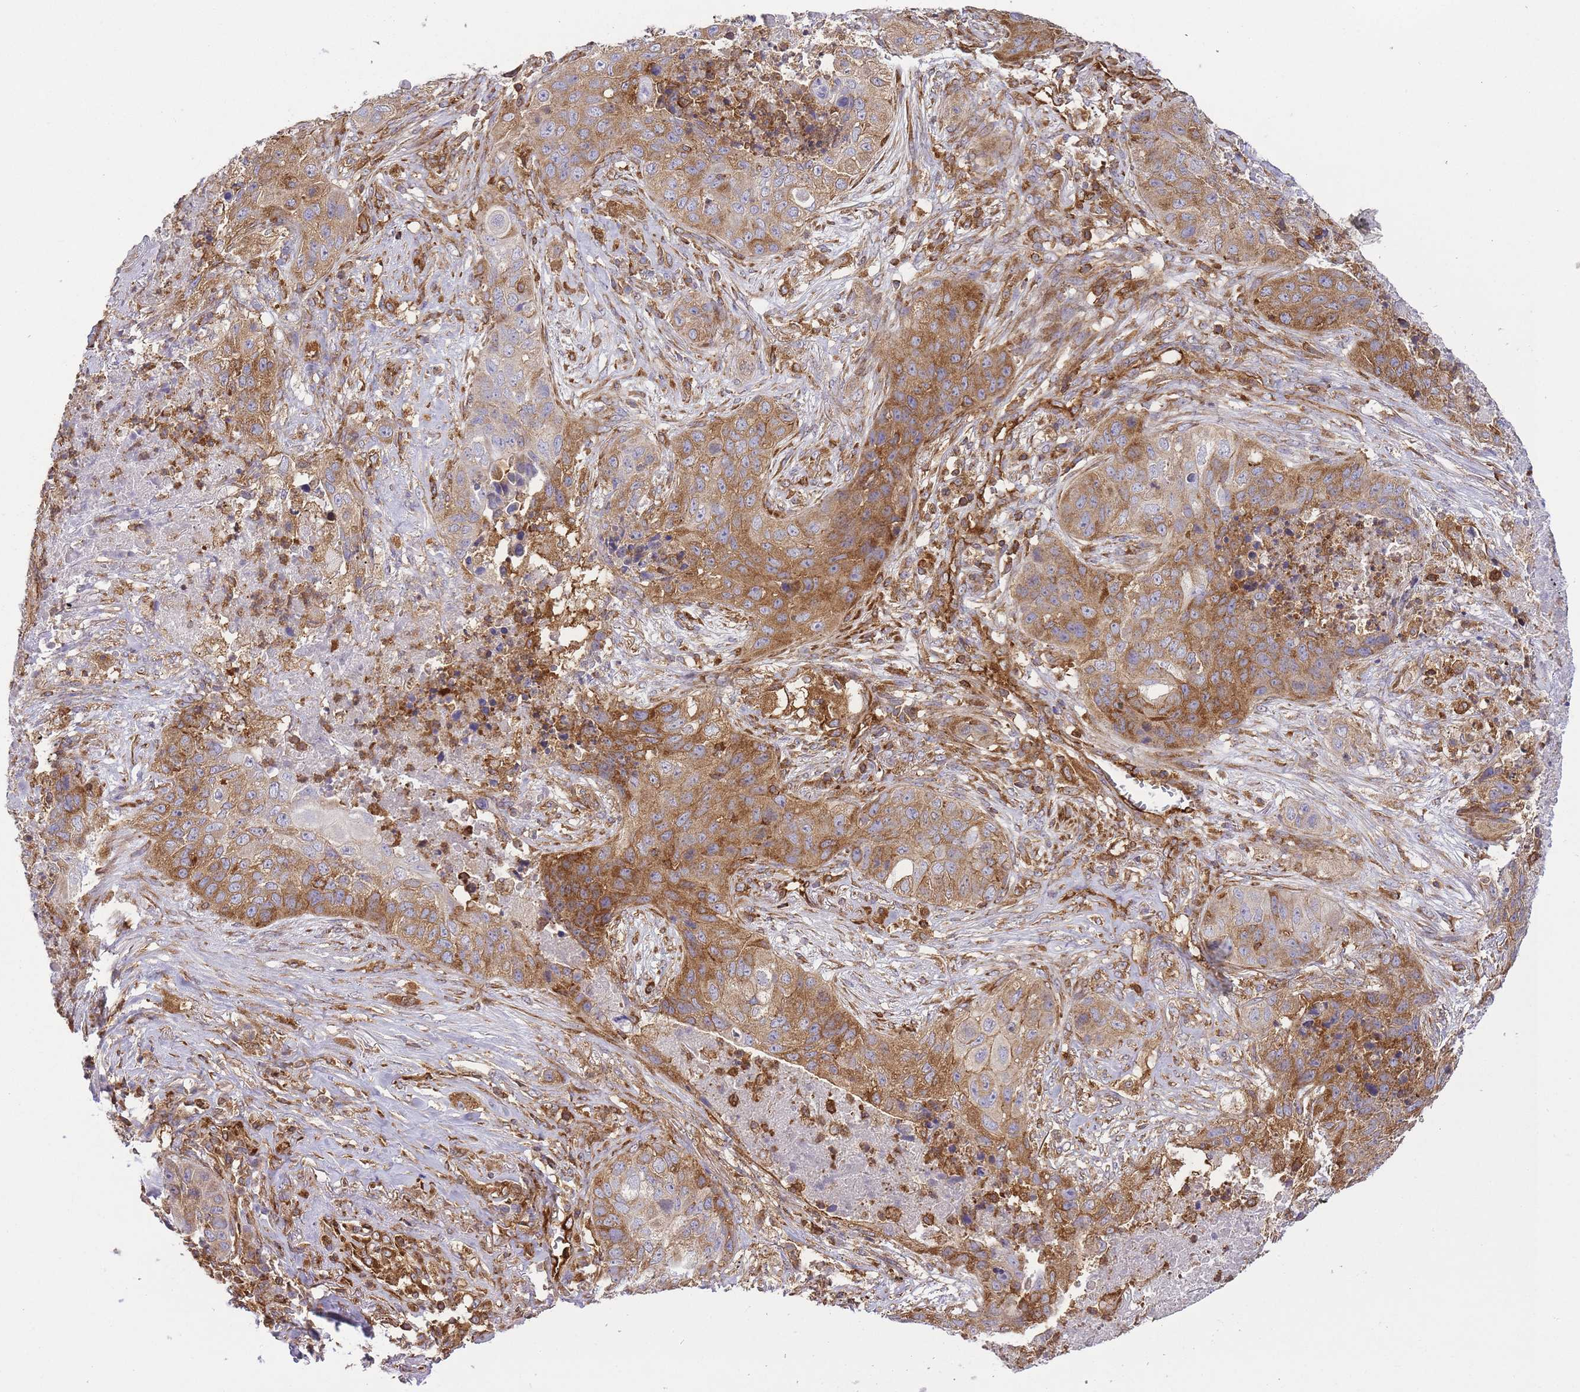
{"staining": {"intensity": "moderate", "quantity": ">75%", "location": "cytoplasmic/membranous"}, "tissue": "lung cancer", "cell_type": "Tumor cells", "image_type": "cancer", "snomed": [{"axis": "morphology", "description": "Squamous cell carcinoma, NOS"}, {"axis": "topography", "description": "Lung"}], "caption": "Lung squamous cell carcinoma tissue exhibits moderate cytoplasmic/membranous positivity in about >75% of tumor cells, visualized by immunohistochemistry.", "gene": "MSN", "patient": {"sex": "female", "age": 63}}